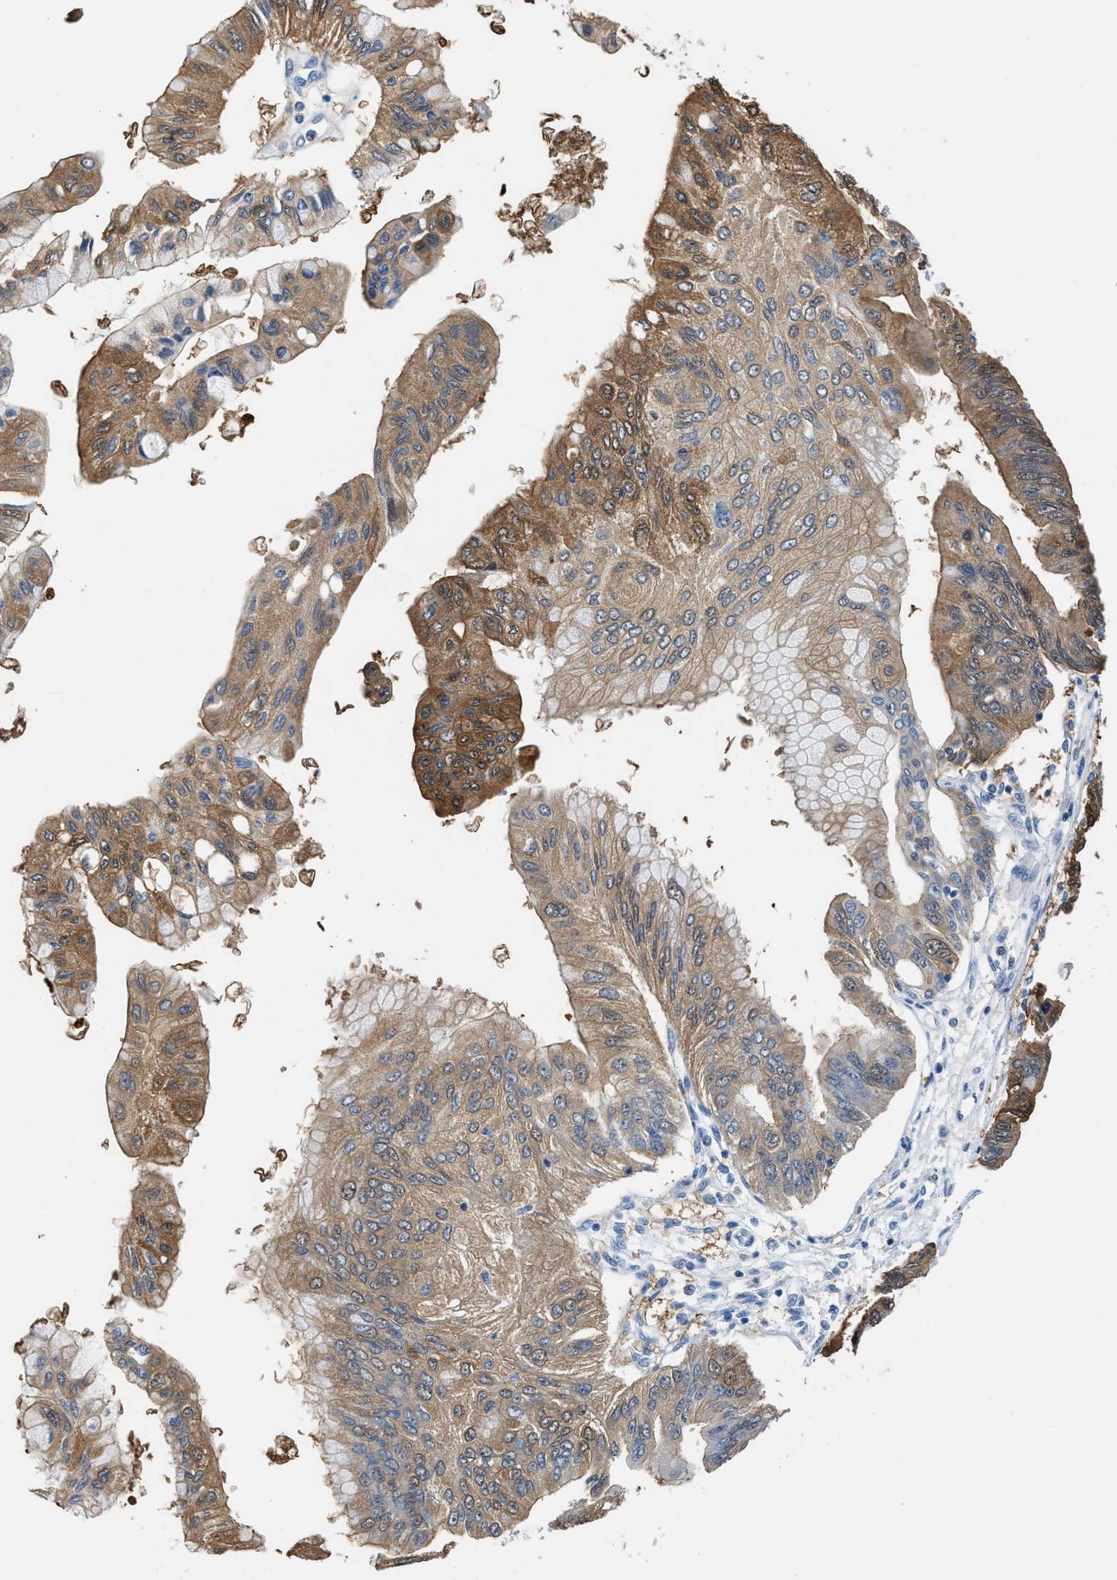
{"staining": {"intensity": "moderate", "quantity": ">75%", "location": "cytoplasmic/membranous"}, "tissue": "pancreatic cancer", "cell_type": "Tumor cells", "image_type": "cancer", "snomed": [{"axis": "morphology", "description": "Adenocarcinoma, NOS"}, {"axis": "topography", "description": "Pancreas"}], "caption": "A histopathology image of adenocarcinoma (pancreatic) stained for a protein shows moderate cytoplasmic/membranous brown staining in tumor cells.", "gene": "FADS6", "patient": {"sex": "female", "age": 77}}